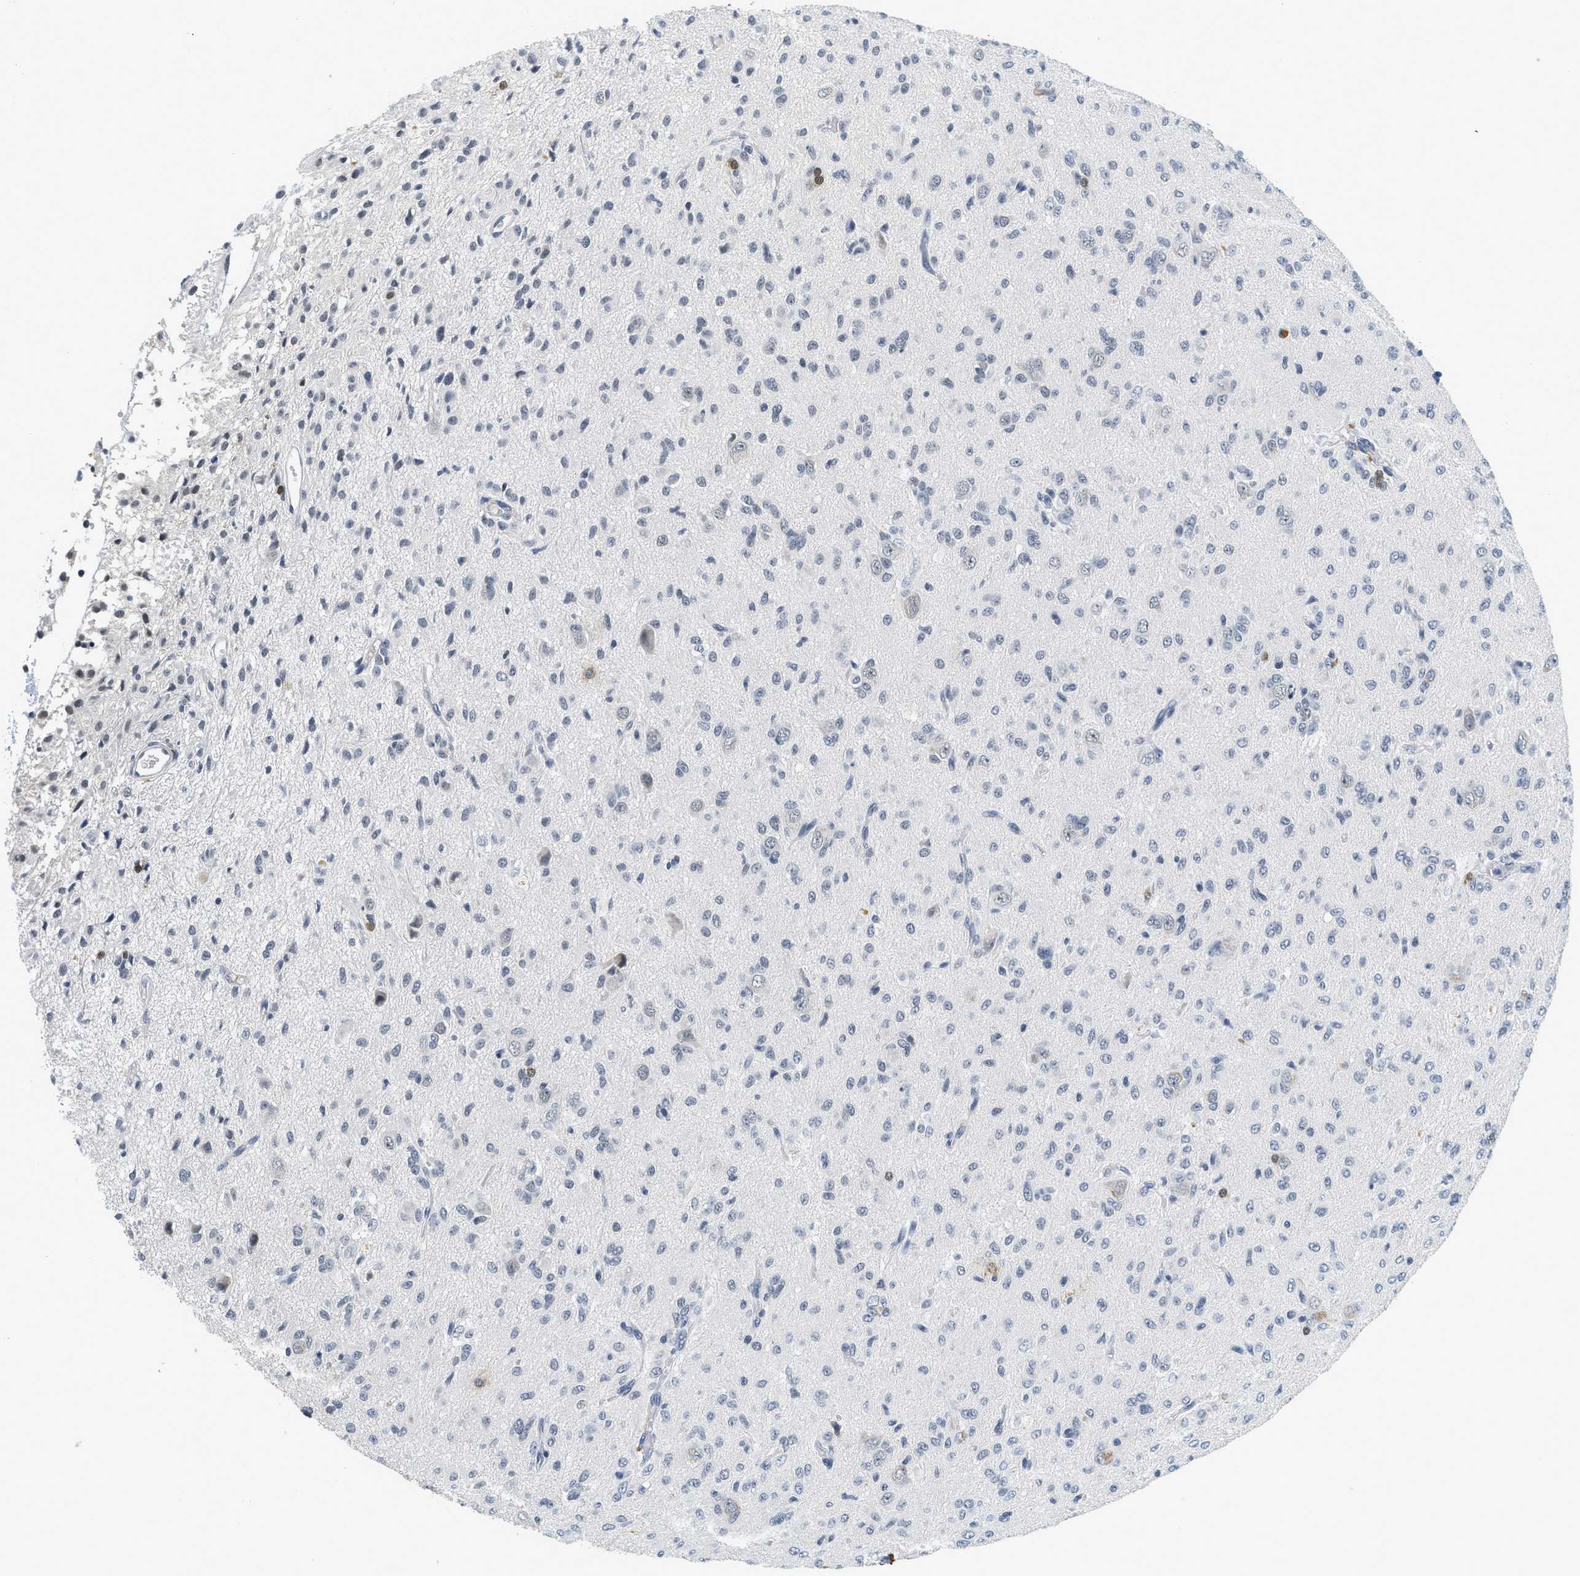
{"staining": {"intensity": "negative", "quantity": "none", "location": "none"}, "tissue": "glioma", "cell_type": "Tumor cells", "image_type": "cancer", "snomed": [{"axis": "morphology", "description": "Glioma, malignant, High grade"}, {"axis": "topography", "description": "Brain"}], "caption": "The IHC histopathology image has no significant expression in tumor cells of glioma tissue.", "gene": "MZF1", "patient": {"sex": "female", "age": 59}}